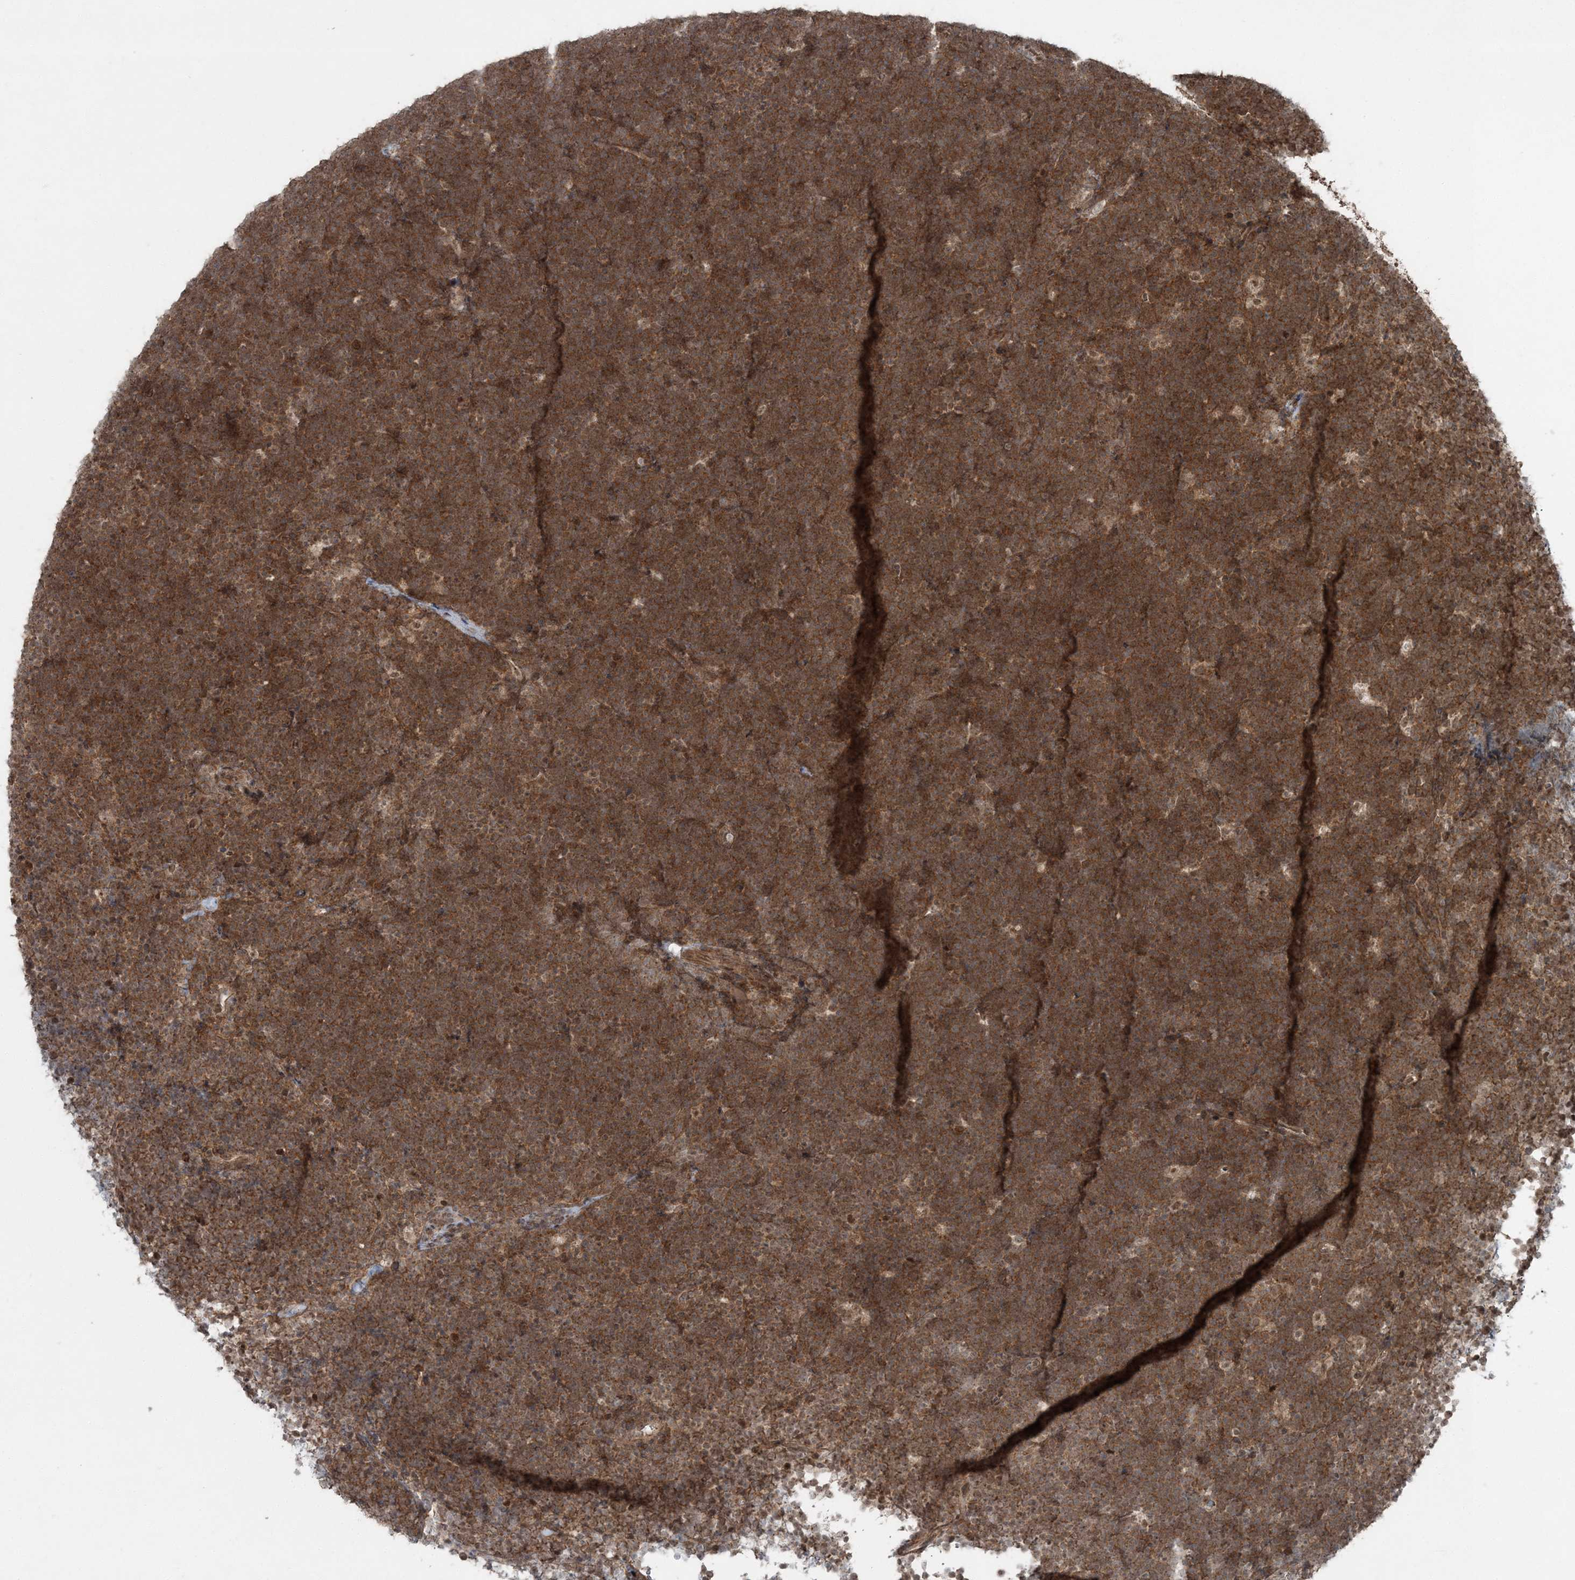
{"staining": {"intensity": "moderate", "quantity": ">75%", "location": "cytoplasmic/membranous"}, "tissue": "lymphoma", "cell_type": "Tumor cells", "image_type": "cancer", "snomed": [{"axis": "morphology", "description": "Malignant lymphoma, non-Hodgkin's type, High grade"}, {"axis": "topography", "description": "Lymph node"}], "caption": "Protein analysis of malignant lymphoma, non-Hodgkin's type (high-grade) tissue shows moderate cytoplasmic/membranous expression in about >75% of tumor cells. Using DAB (brown) and hematoxylin (blue) stains, captured at high magnification using brightfield microscopy.", "gene": "FBXL17", "patient": {"sex": "male", "age": 13}}